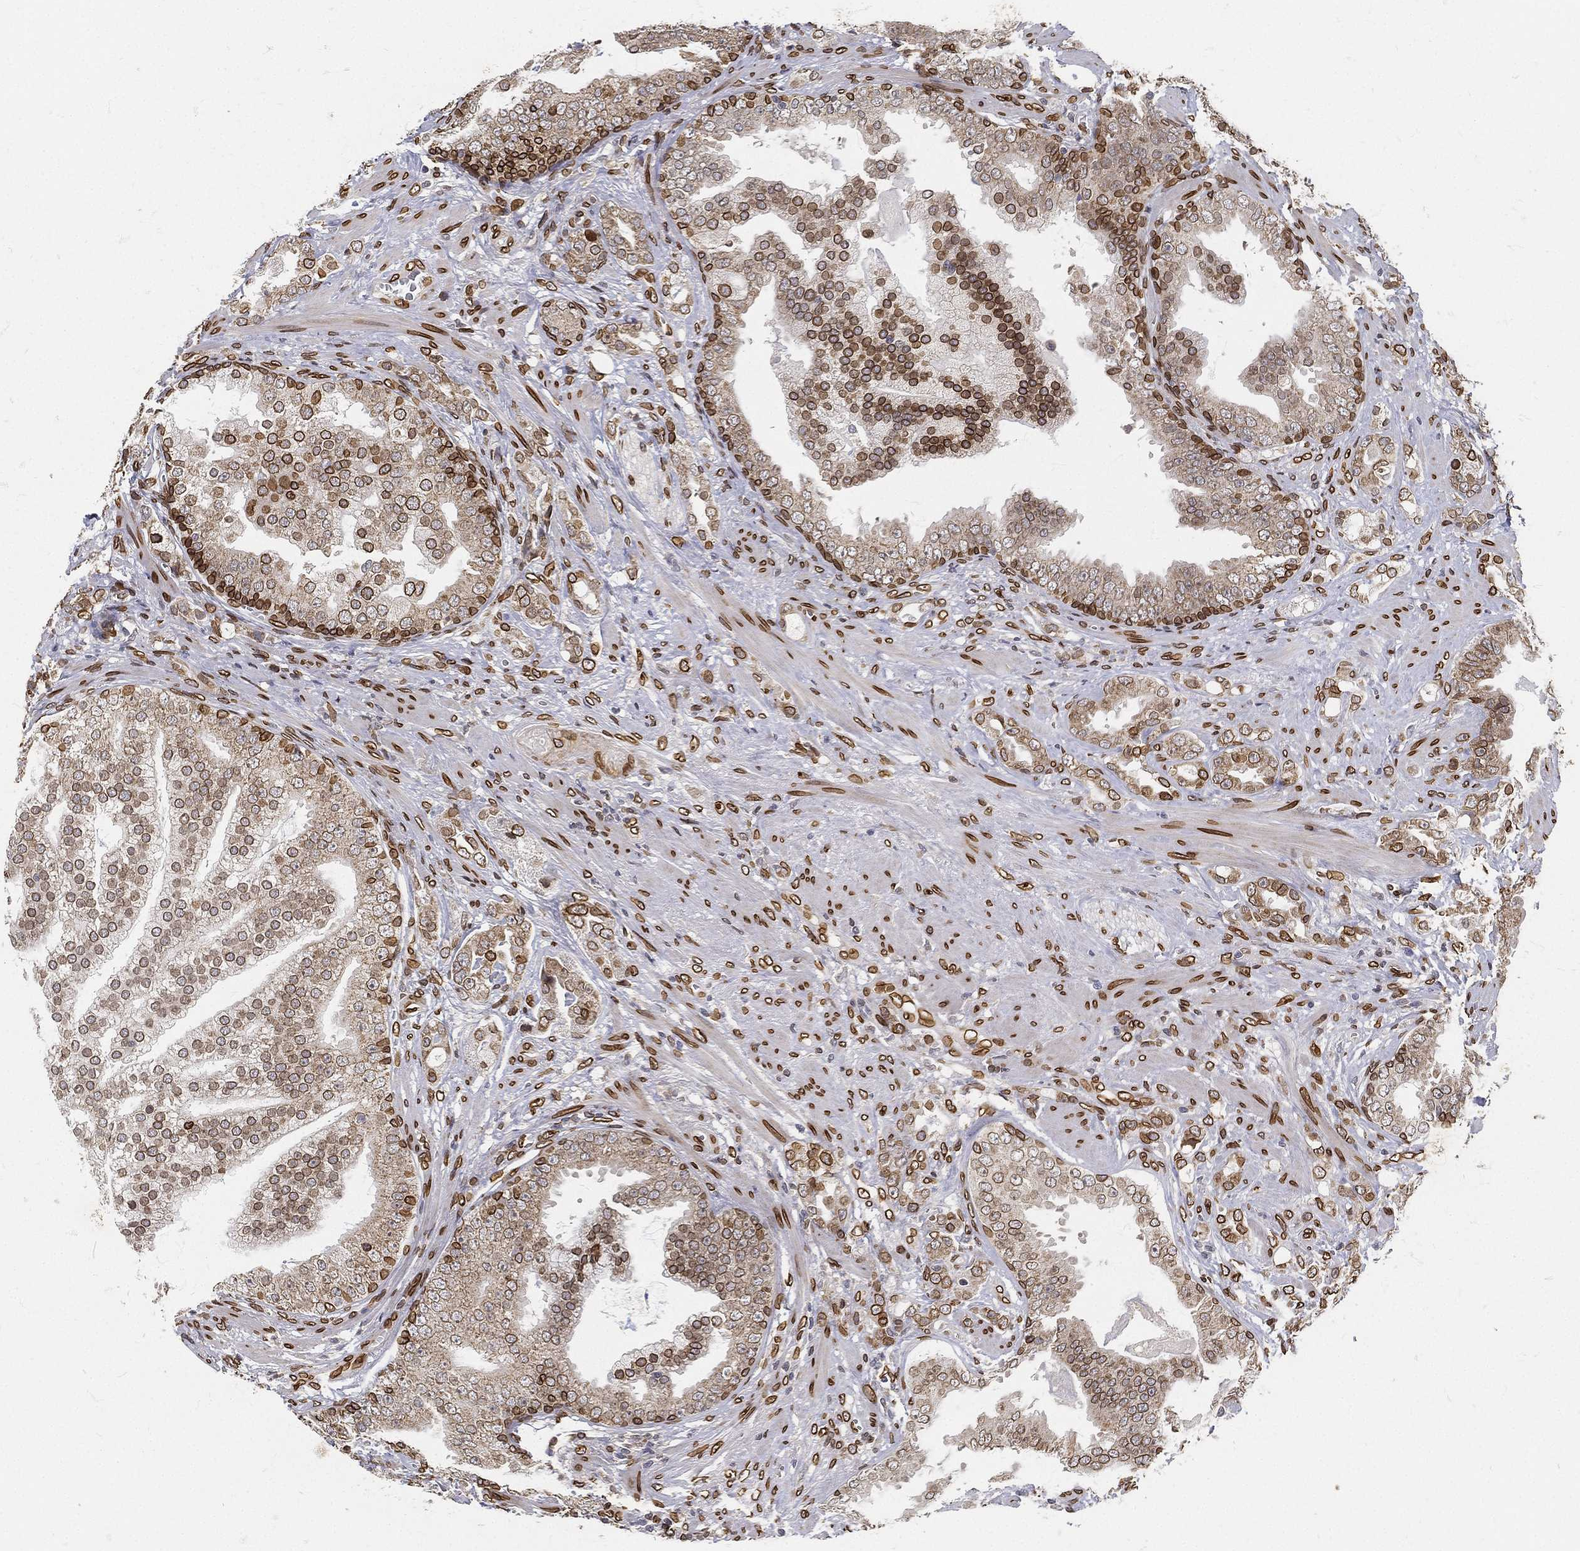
{"staining": {"intensity": "strong", "quantity": "25%-75%", "location": "cytoplasmic/membranous,nuclear"}, "tissue": "prostate cancer", "cell_type": "Tumor cells", "image_type": "cancer", "snomed": [{"axis": "morphology", "description": "Adenocarcinoma, NOS"}, {"axis": "topography", "description": "Prostate"}], "caption": "A histopathology image of human prostate cancer (adenocarcinoma) stained for a protein exhibits strong cytoplasmic/membranous and nuclear brown staining in tumor cells.", "gene": "PALB2", "patient": {"sex": "male", "age": 57}}